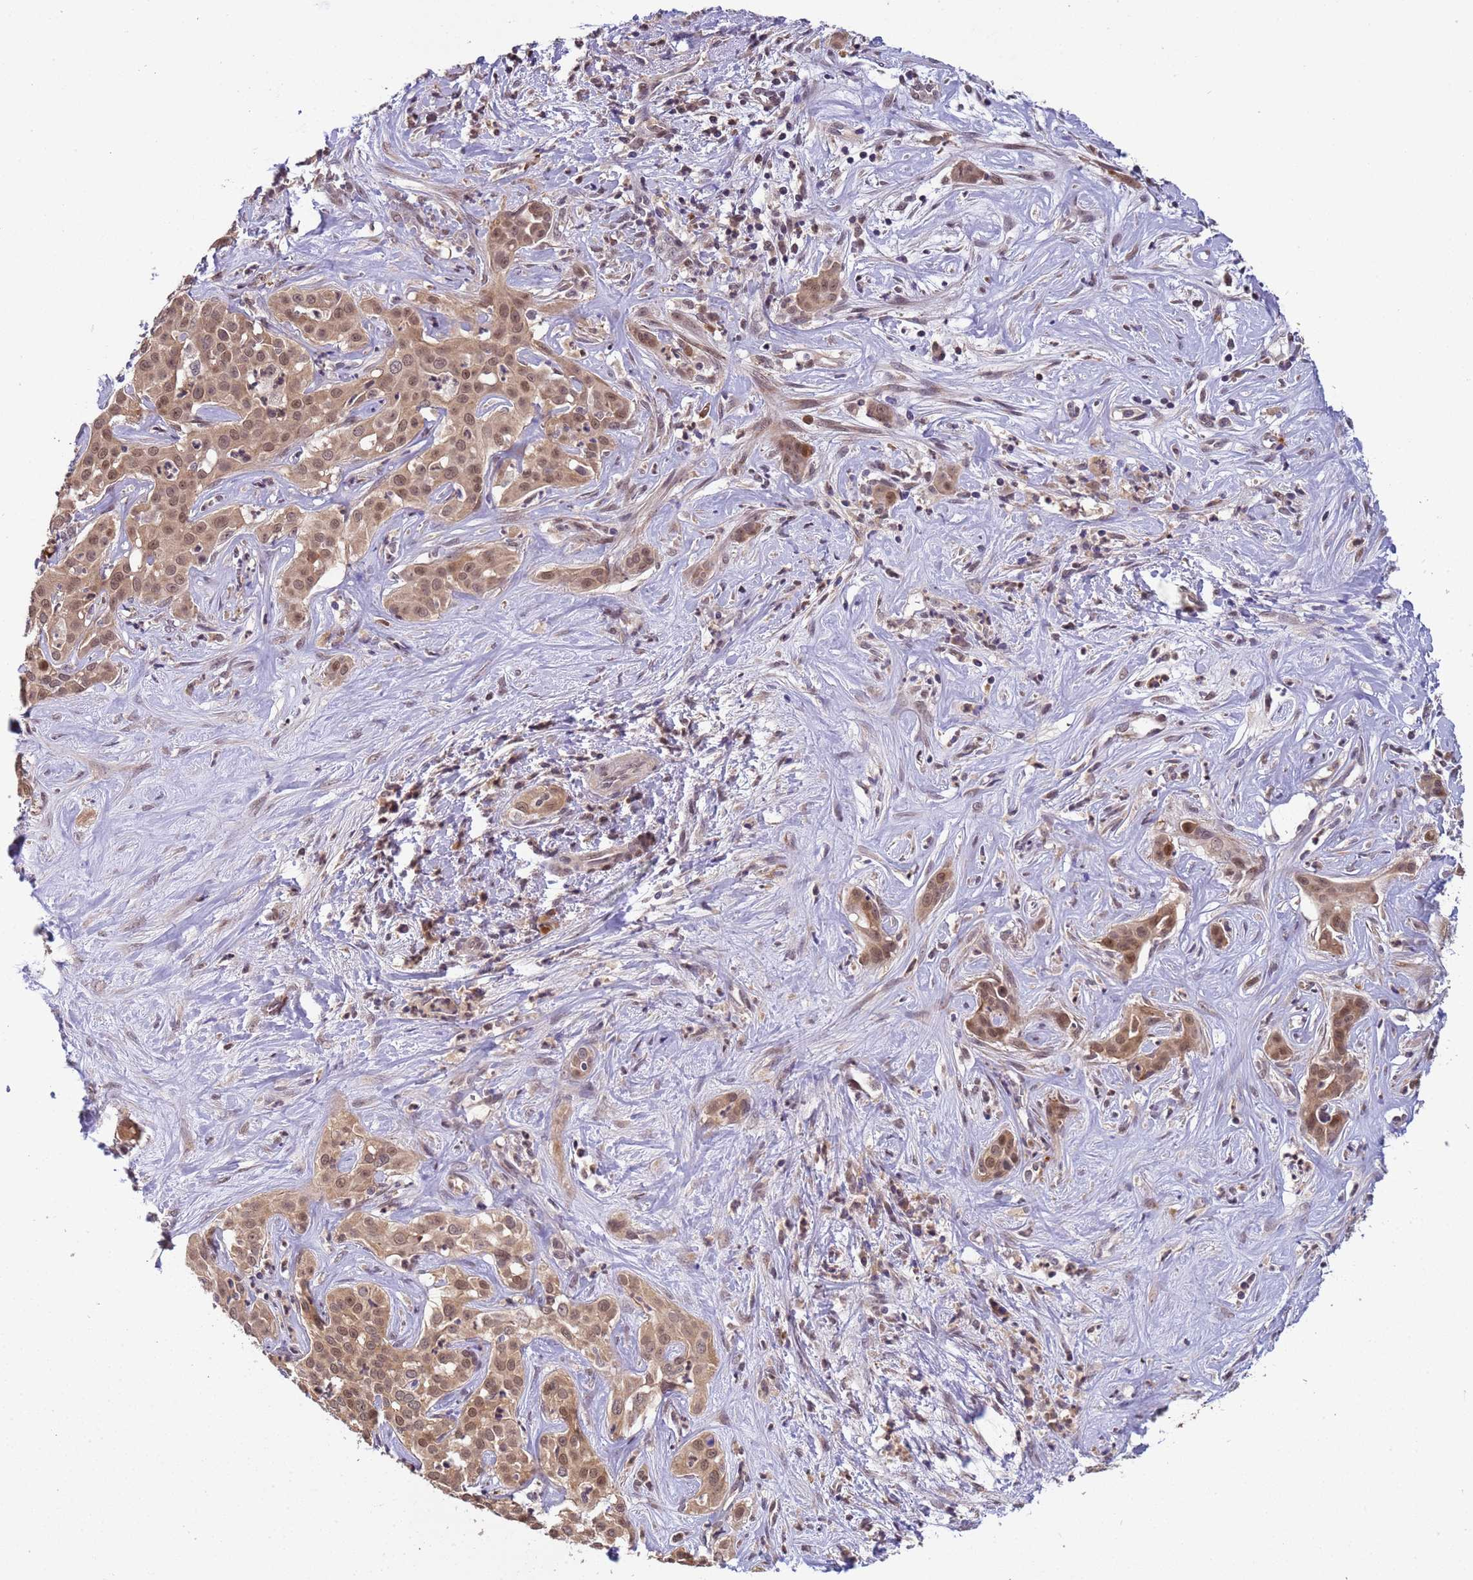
{"staining": {"intensity": "moderate", "quantity": ">75%", "location": "nuclear"}, "tissue": "liver cancer", "cell_type": "Tumor cells", "image_type": "cancer", "snomed": [{"axis": "morphology", "description": "Cholangiocarcinoma"}, {"axis": "topography", "description": "Liver"}], "caption": "Immunohistochemistry (IHC) (DAB (3,3'-diaminobenzidine)) staining of human cholangiocarcinoma (liver) exhibits moderate nuclear protein positivity in about >75% of tumor cells. Nuclei are stained in blue.", "gene": "ZBTB5", "patient": {"sex": "male", "age": 67}}